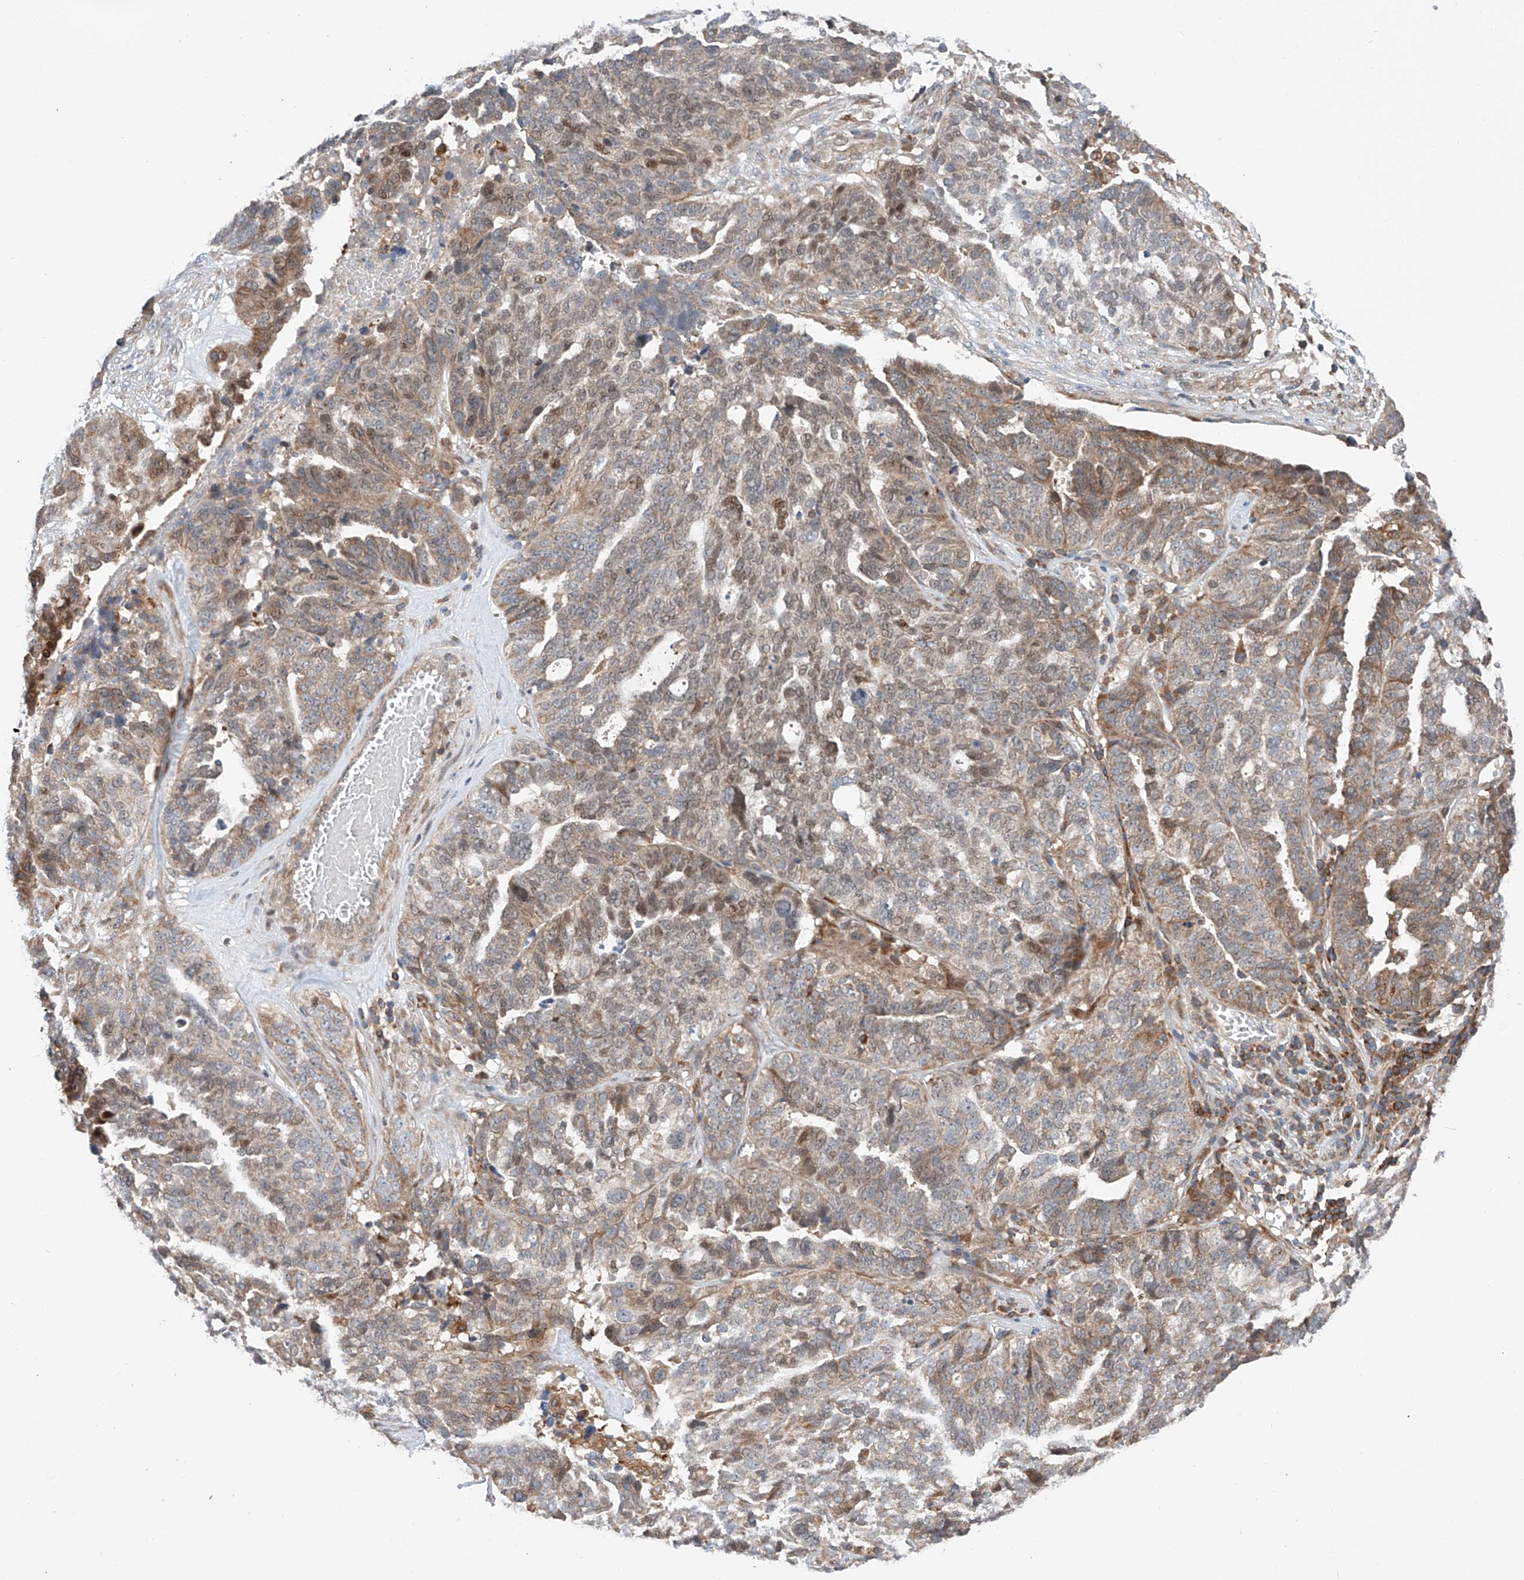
{"staining": {"intensity": "weak", "quantity": "25%-75%", "location": "cytoplasmic/membranous"}, "tissue": "ovarian cancer", "cell_type": "Tumor cells", "image_type": "cancer", "snomed": [{"axis": "morphology", "description": "Cystadenocarcinoma, serous, NOS"}, {"axis": "topography", "description": "Ovary"}], "caption": "Serous cystadenocarcinoma (ovarian) tissue demonstrates weak cytoplasmic/membranous staining in approximately 25%-75% of tumor cells, visualized by immunohistochemistry.", "gene": "RUSC1", "patient": {"sex": "female", "age": 59}}